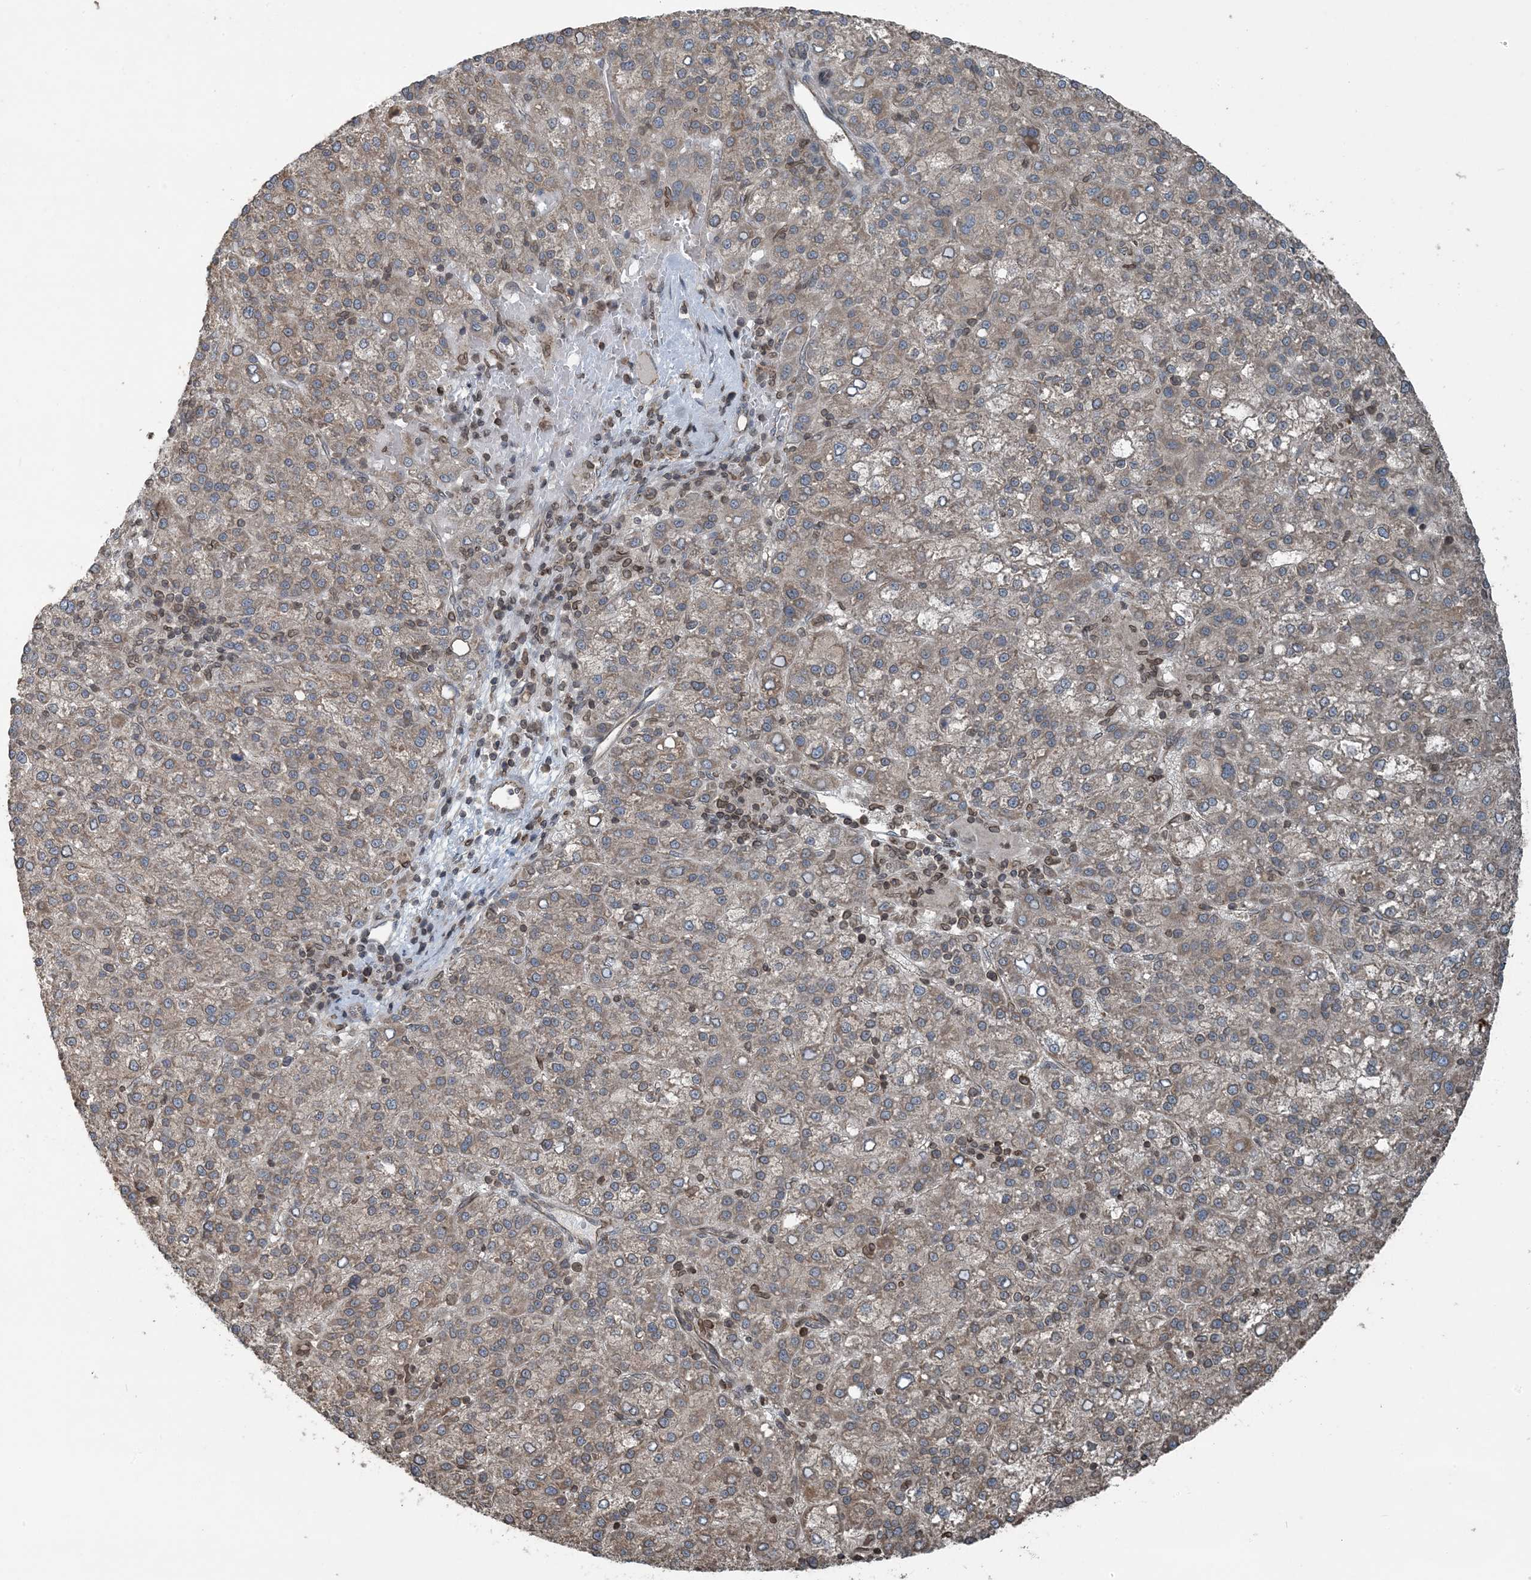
{"staining": {"intensity": "weak", "quantity": ">75%", "location": "cytoplasmic/membranous"}, "tissue": "liver cancer", "cell_type": "Tumor cells", "image_type": "cancer", "snomed": [{"axis": "morphology", "description": "Carcinoma, Hepatocellular, NOS"}, {"axis": "topography", "description": "Liver"}], "caption": "Tumor cells show low levels of weak cytoplasmic/membranous staining in approximately >75% of cells in liver cancer. (DAB IHC, brown staining for protein, blue staining for nuclei).", "gene": "ZFAND2B", "patient": {"sex": "female", "age": 58}}